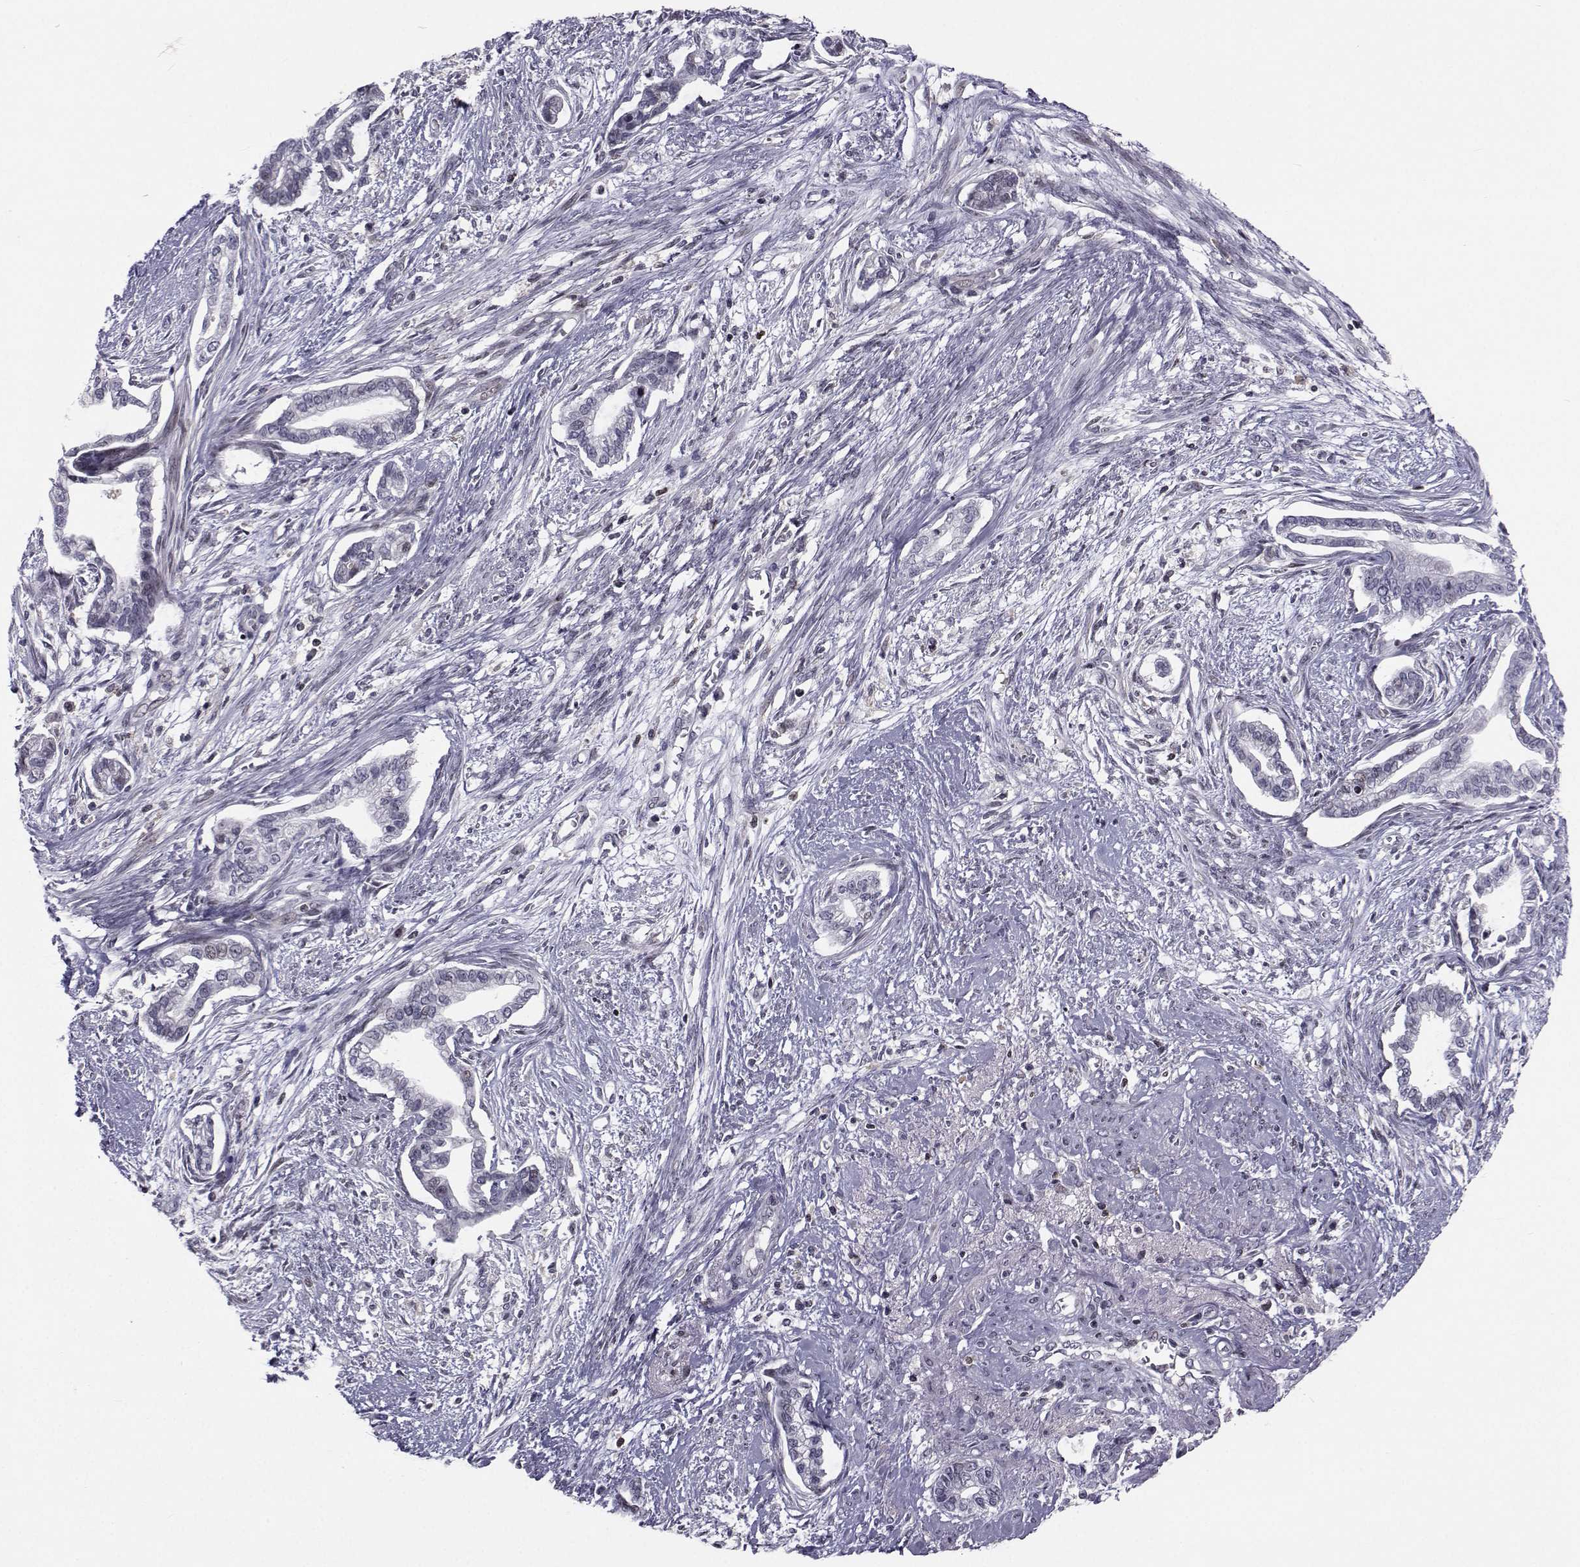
{"staining": {"intensity": "negative", "quantity": "none", "location": "none"}, "tissue": "cervical cancer", "cell_type": "Tumor cells", "image_type": "cancer", "snomed": [{"axis": "morphology", "description": "Adenocarcinoma, NOS"}, {"axis": "topography", "description": "Cervix"}], "caption": "This is an immunohistochemistry photomicrograph of human adenocarcinoma (cervical). There is no positivity in tumor cells.", "gene": "PCP4L1", "patient": {"sex": "female", "age": 62}}